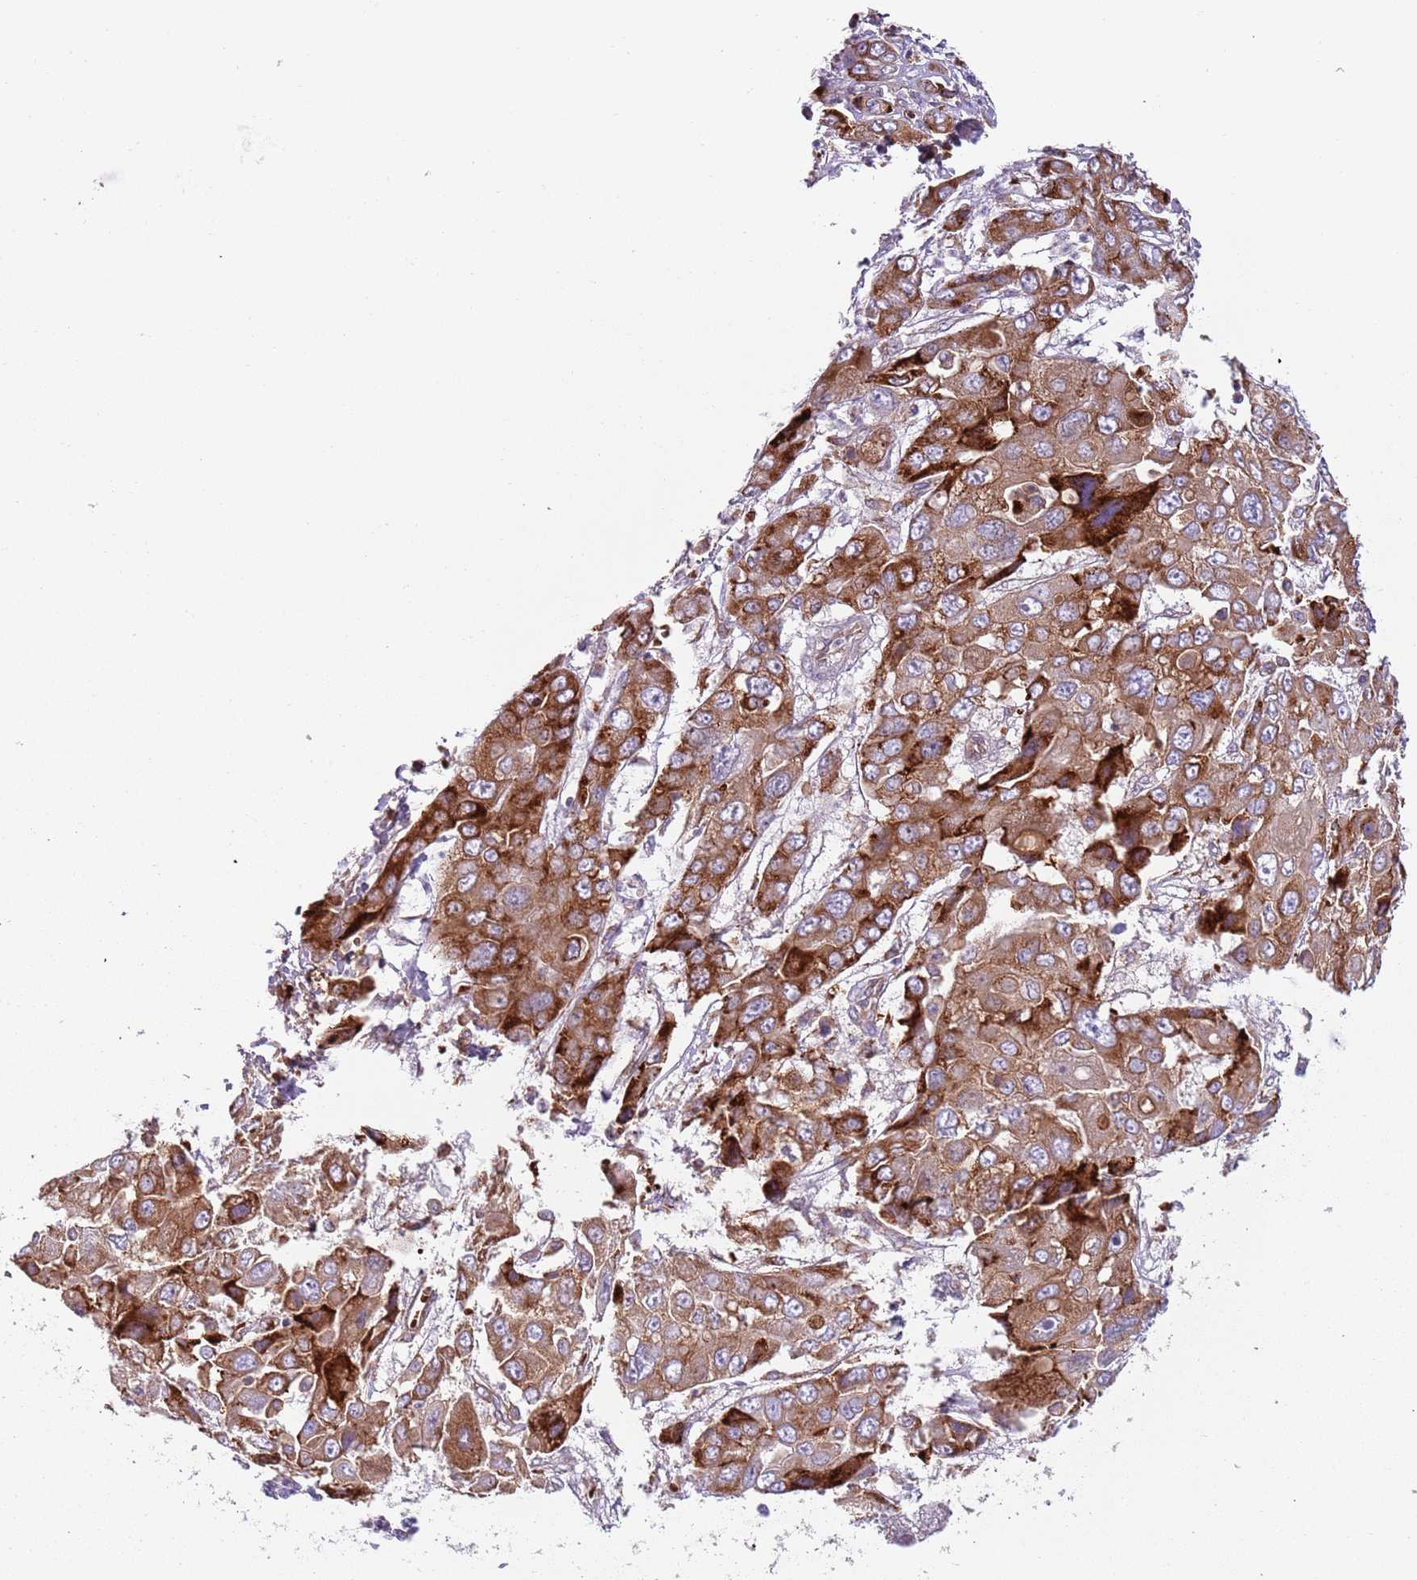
{"staining": {"intensity": "strong", "quantity": ">75%", "location": "cytoplasmic/membranous"}, "tissue": "liver cancer", "cell_type": "Tumor cells", "image_type": "cancer", "snomed": [{"axis": "morphology", "description": "Cholangiocarcinoma"}, {"axis": "topography", "description": "Liver"}], "caption": "DAB (3,3'-diaminobenzidine) immunohistochemical staining of human liver cancer demonstrates strong cytoplasmic/membranous protein staining in approximately >75% of tumor cells. The staining was performed using DAB (3,3'-diaminobenzidine) to visualize the protein expression in brown, while the nuclei were stained in blue with hematoxylin (Magnification: 20x).", "gene": "VWCE", "patient": {"sex": "male", "age": 67}}